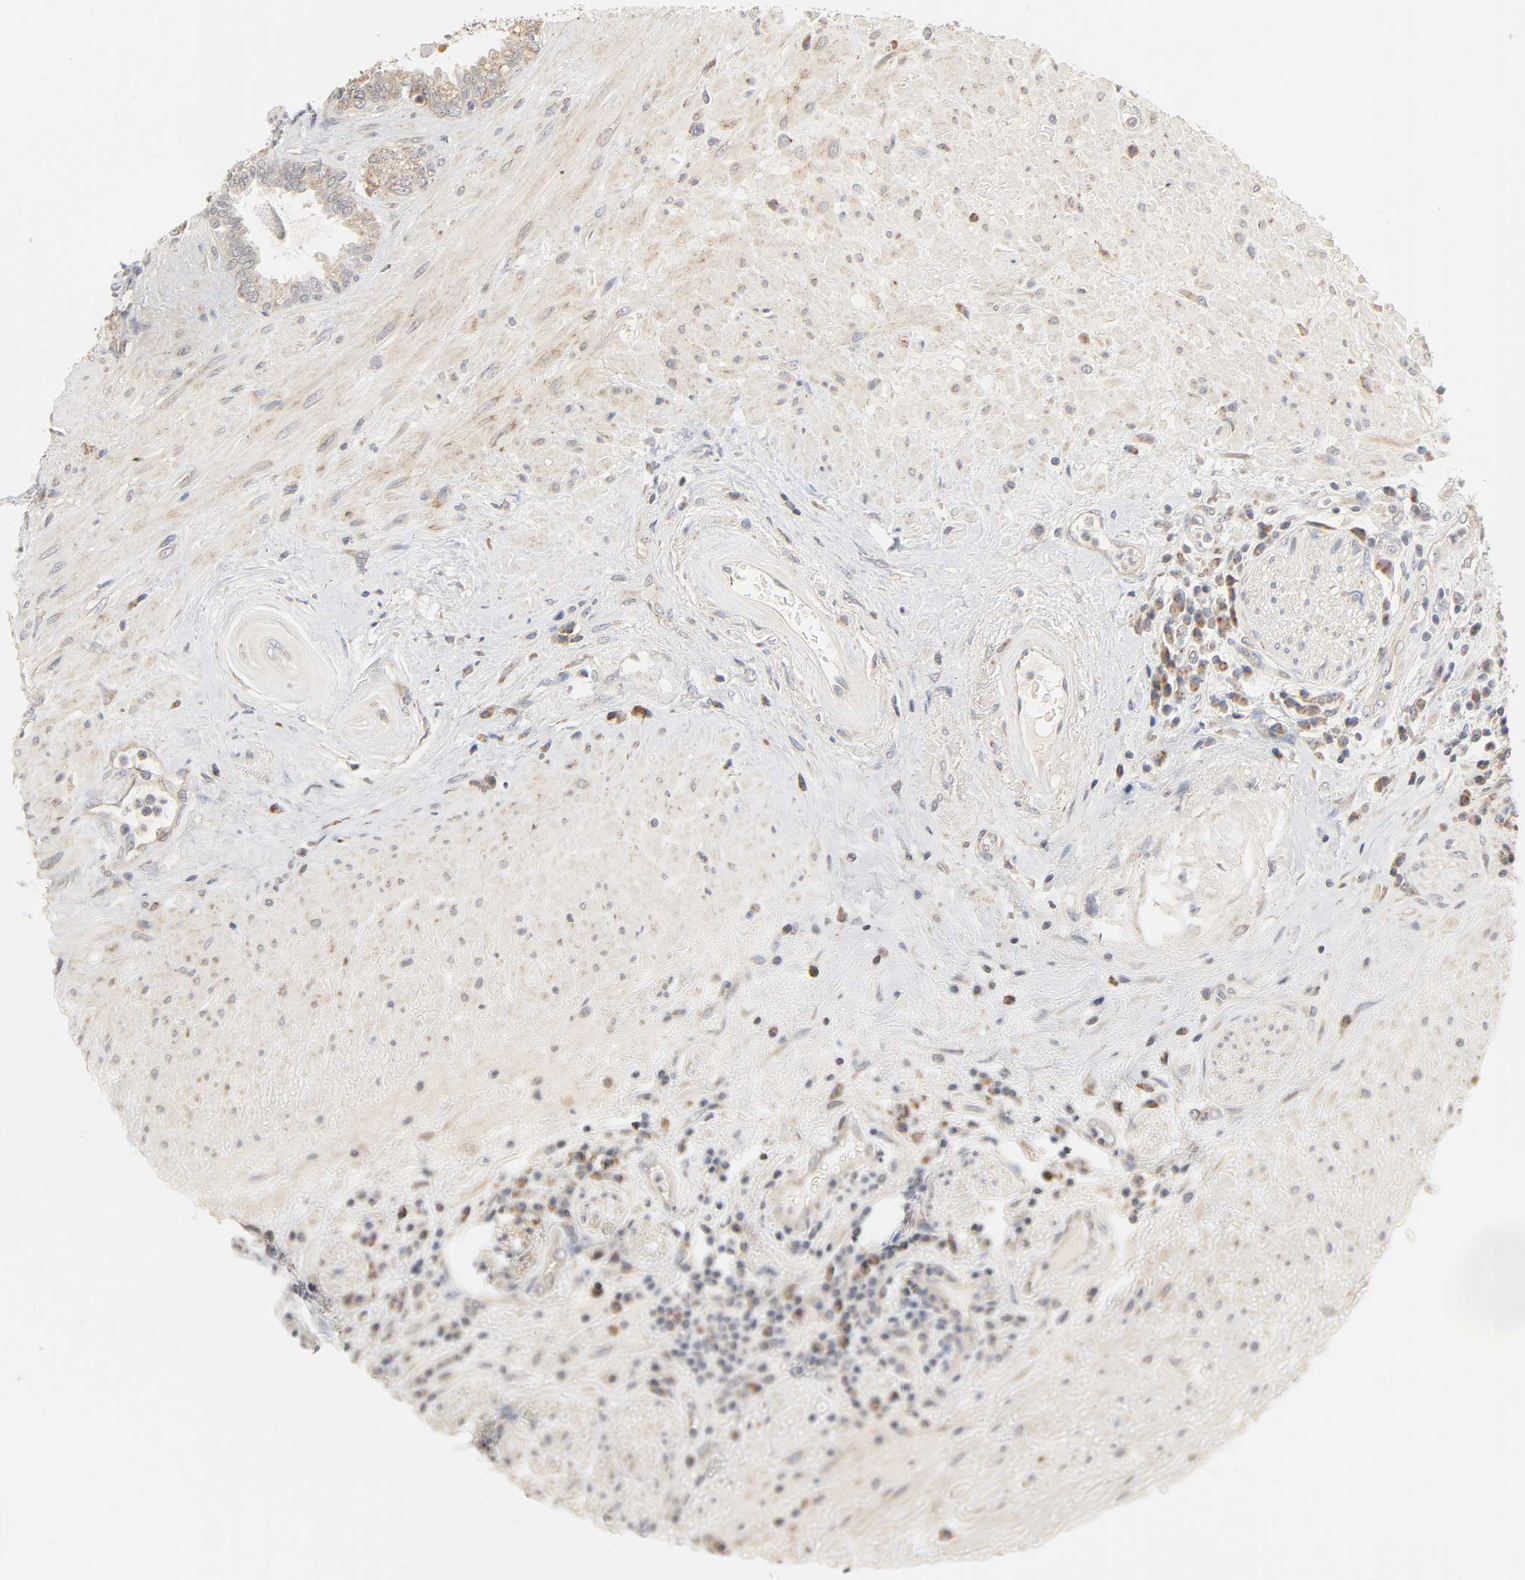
{"staining": {"intensity": "weak", "quantity": ">75%", "location": "cytoplasmic/membranous"}, "tissue": "seminal vesicle", "cell_type": "Glandular cells", "image_type": "normal", "snomed": [{"axis": "morphology", "description": "Normal tissue, NOS"}, {"axis": "topography", "description": "Seminal veicle"}], "caption": "Protein positivity by immunohistochemistry (IHC) shows weak cytoplasmic/membranous positivity in about >75% of glandular cells in normal seminal vesicle.", "gene": "CLEC4E", "patient": {"sex": "male", "age": 61}}